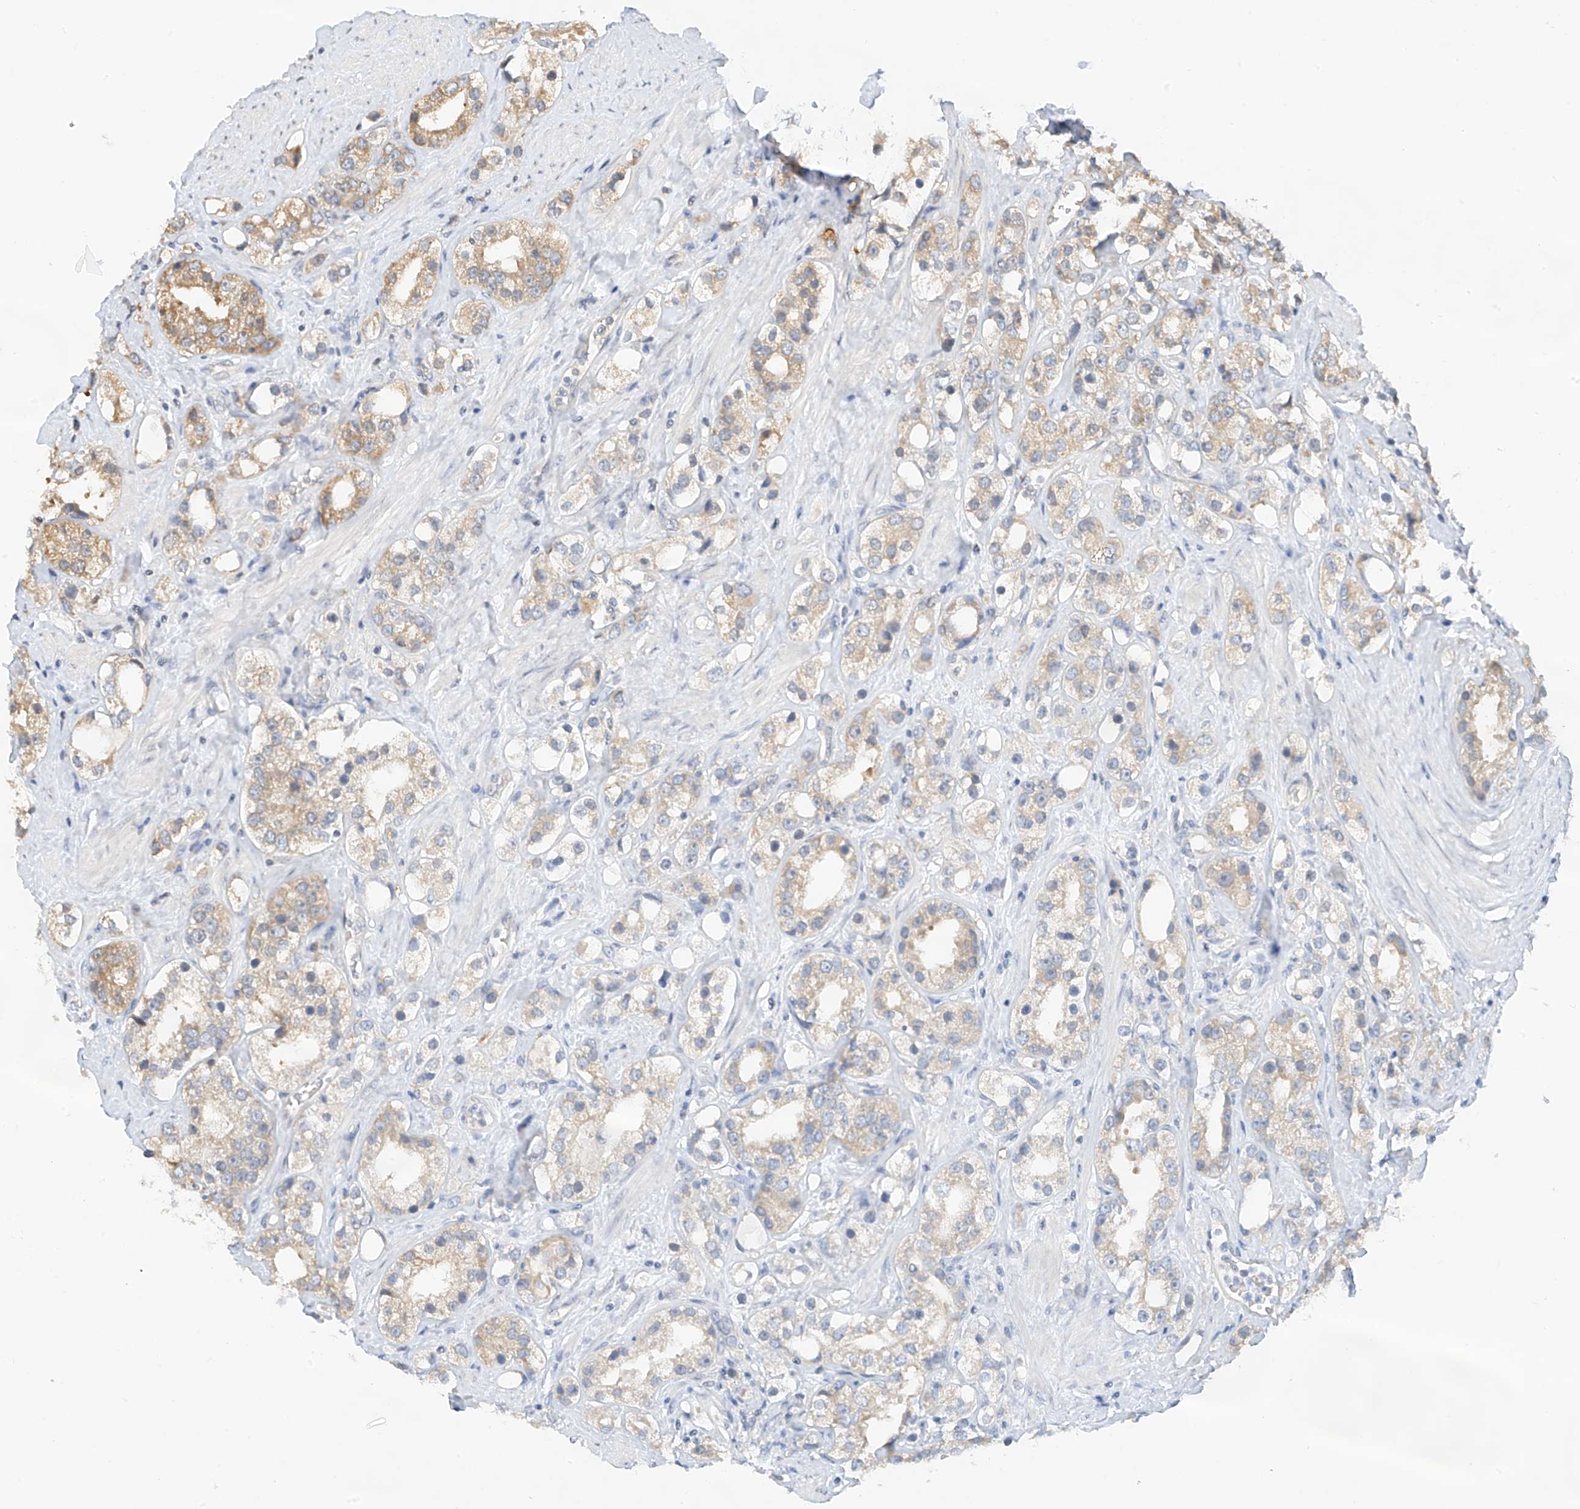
{"staining": {"intensity": "moderate", "quantity": "25%-75%", "location": "cytoplasmic/membranous"}, "tissue": "prostate cancer", "cell_type": "Tumor cells", "image_type": "cancer", "snomed": [{"axis": "morphology", "description": "Adenocarcinoma, NOS"}, {"axis": "topography", "description": "Prostate"}], "caption": "Human prostate cancer (adenocarcinoma) stained for a protein (brown) shows moderate cytoplasmic/membranous positive positivity in about 25%-75% of tumor cells.", "gene": "PPA2", "patient": {"sex": "male", "age": 79}}